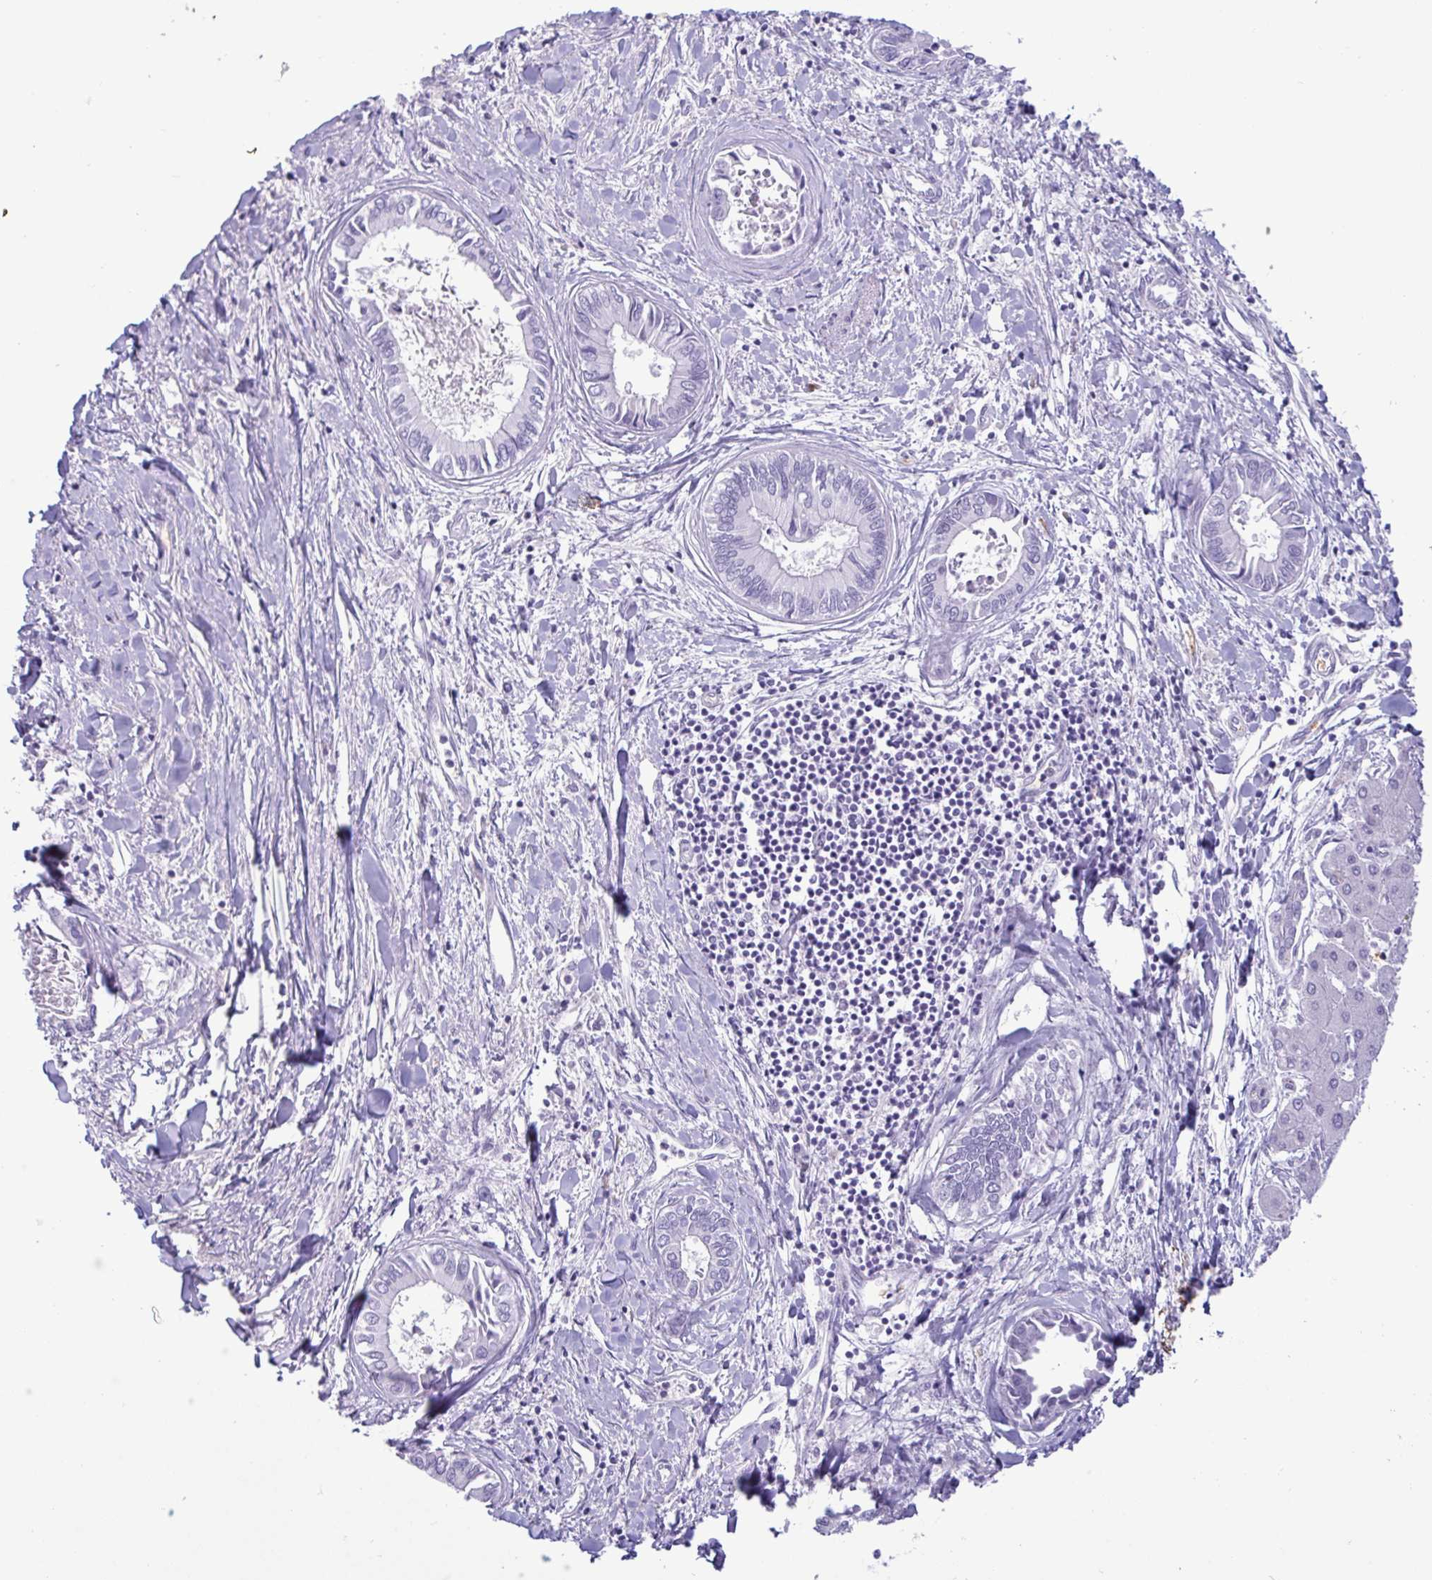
{"staining": {"intensity": "negative", "quantity": "none", "location": "none"}, "tissue": "liver cancer", "cell_type": "Tumor cells", "image_type": "cancer", "snomed": [{"axis": "morphology", "description": "Cholangiocarcinoma"}, {"axis": "topography", "description": "Liver"}], "caption": "A high-resolution photomicrograph shows immunohistochemistry staining of liver cancer, which shows no significant staining in tumor cells.", "gene": "SLC2A1", "patient": {"sex": "male", "age": 66}}